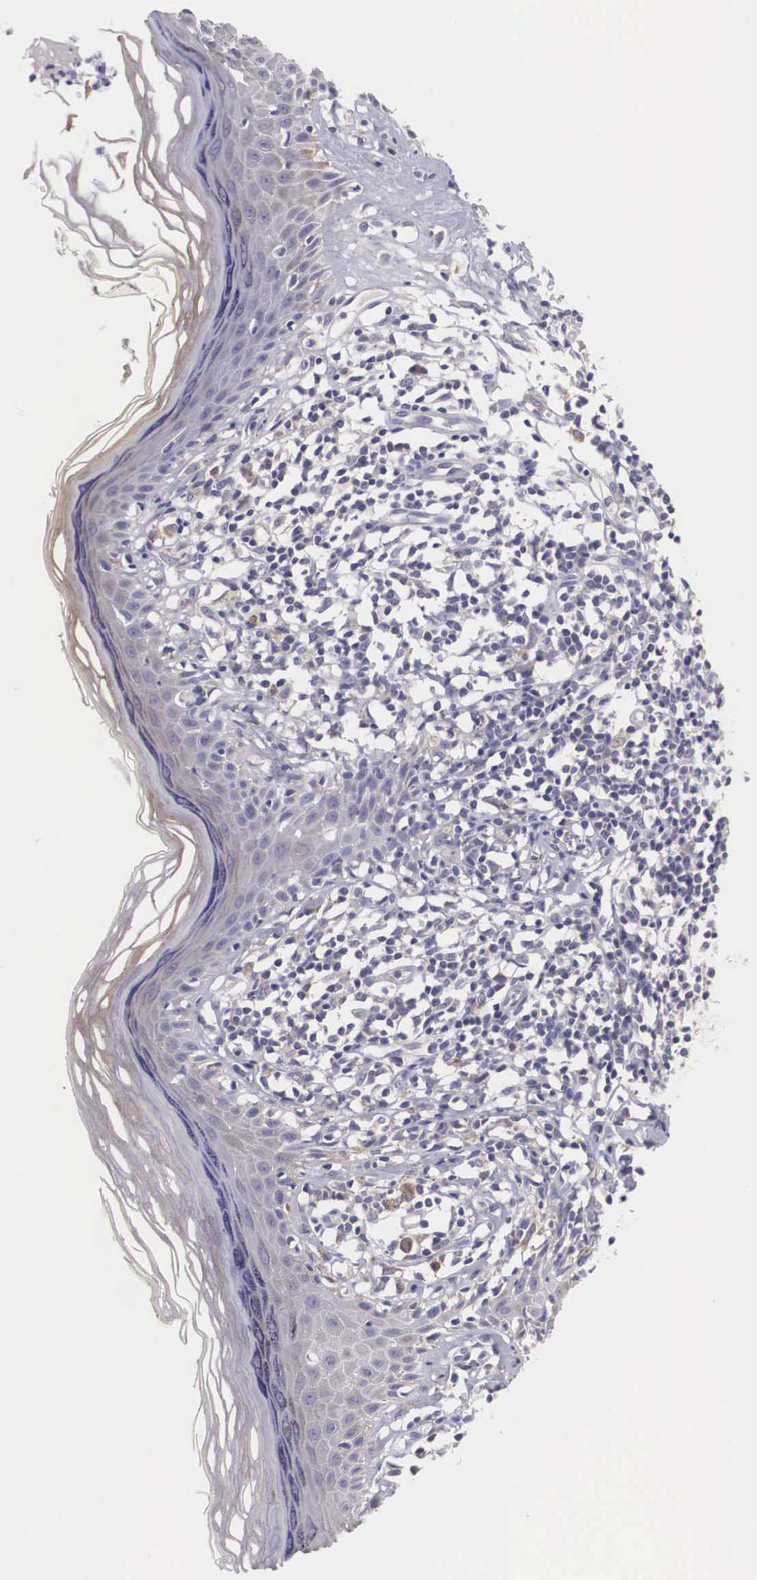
{"staining": {"intensity": "negative", "quantity": "none", "location": "none"}, "tissue": "melanoma", "cell_type": "Tumor cells", "image_type": "cancer", "snomed": [{"axis": "morphology", "description": "Malignant melanoma, NOS"}, {"axis": "topography", "description": "Skin"}], "caption": "This is an immunohistochemistry (IHC) photomicrograph of malignant melanoma. There is no positivity in tumor cells.", "gene": "TXLNG", "patient": {"sex": "female", "age": 52}}